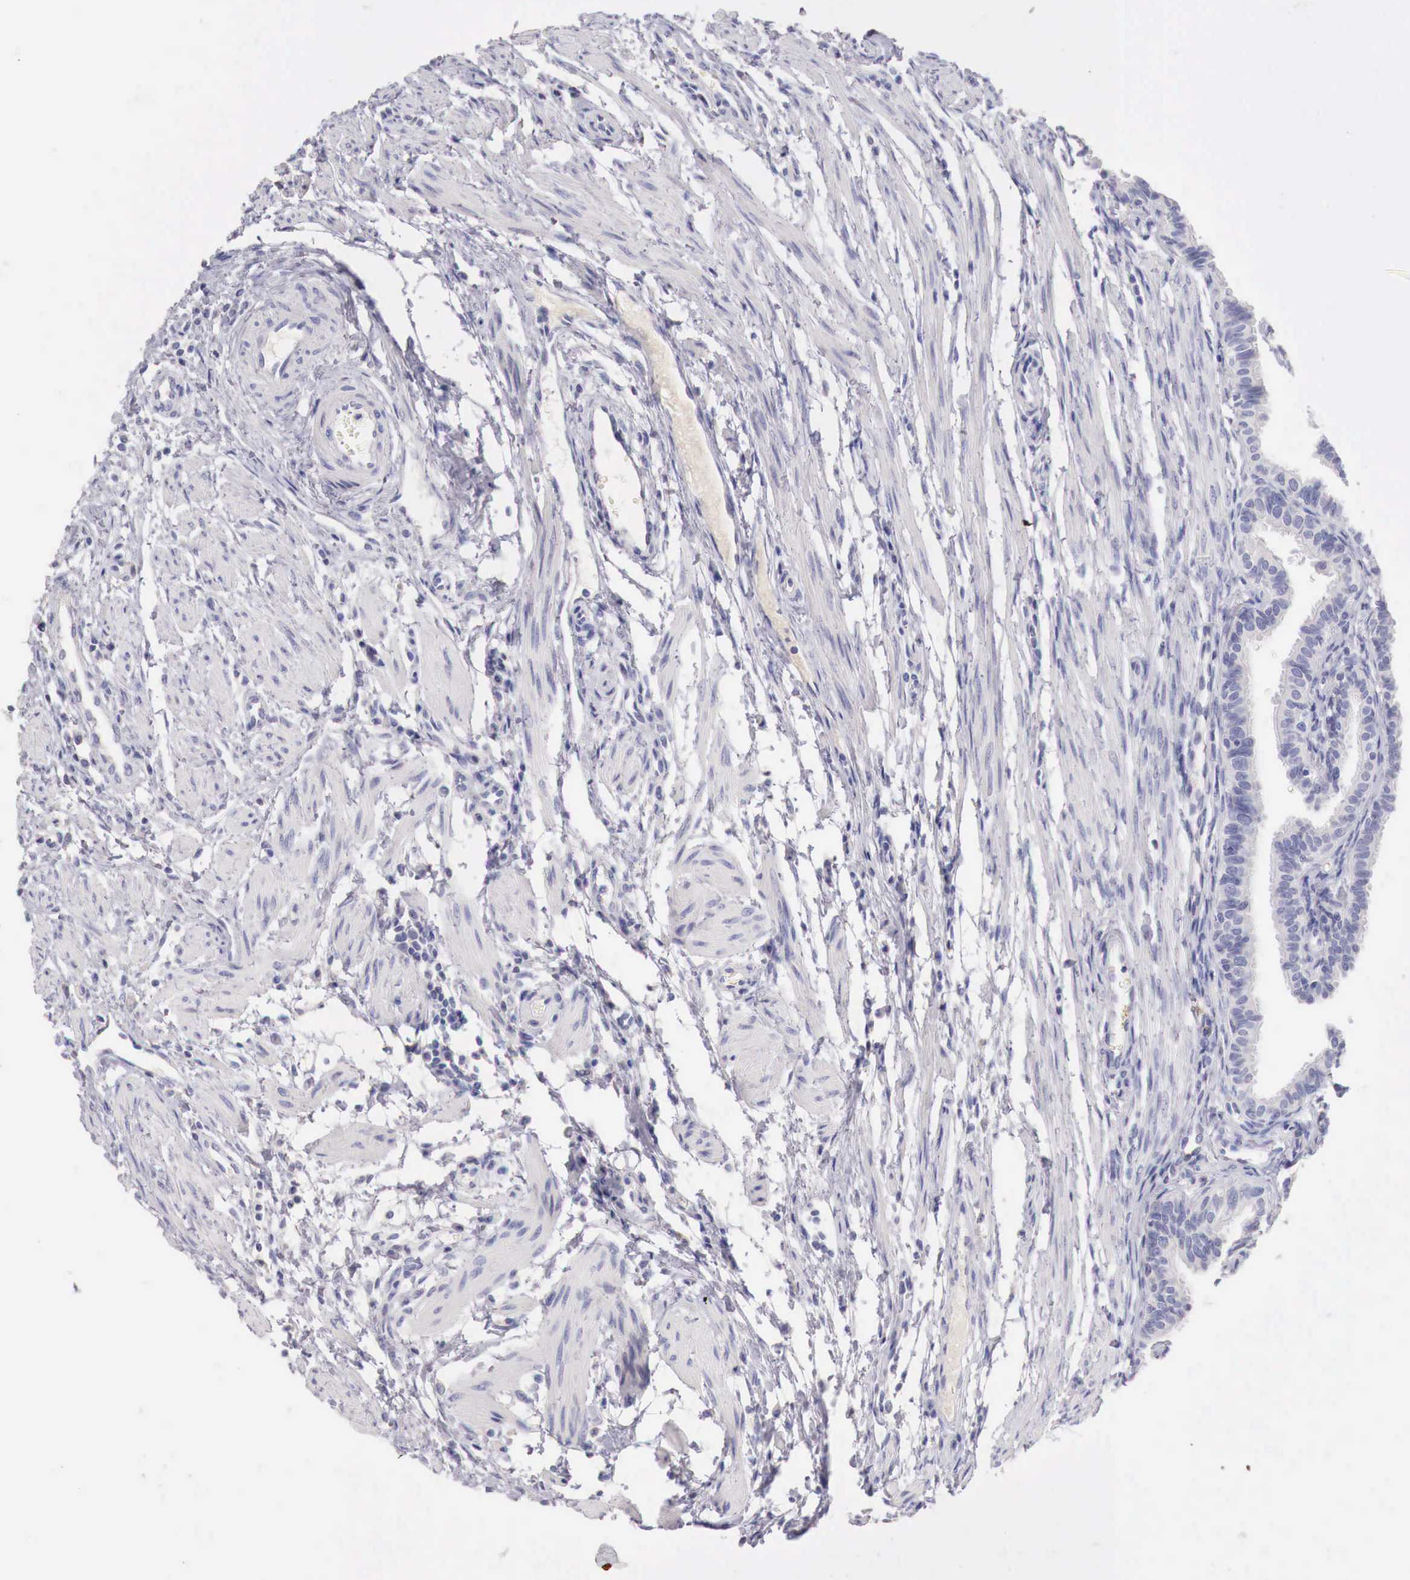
{"staining": {"intensity": "negative", "quantity": "none", "location": "none"}, "tissue": "fallopian tube", "cell_type": "Glandular cells", "image_type": "normal", "snomed": [{"axis": "morphology", "description": "Normal tissue, NOS"}, {"axis": "topography", "description": "Fallopian tube"}], "caption": "The image reveals no staining of glandular cells in unremarkable fallopian tube.", "gene": "ITIH6", "patient": {"sex": "female", "age": 32}}